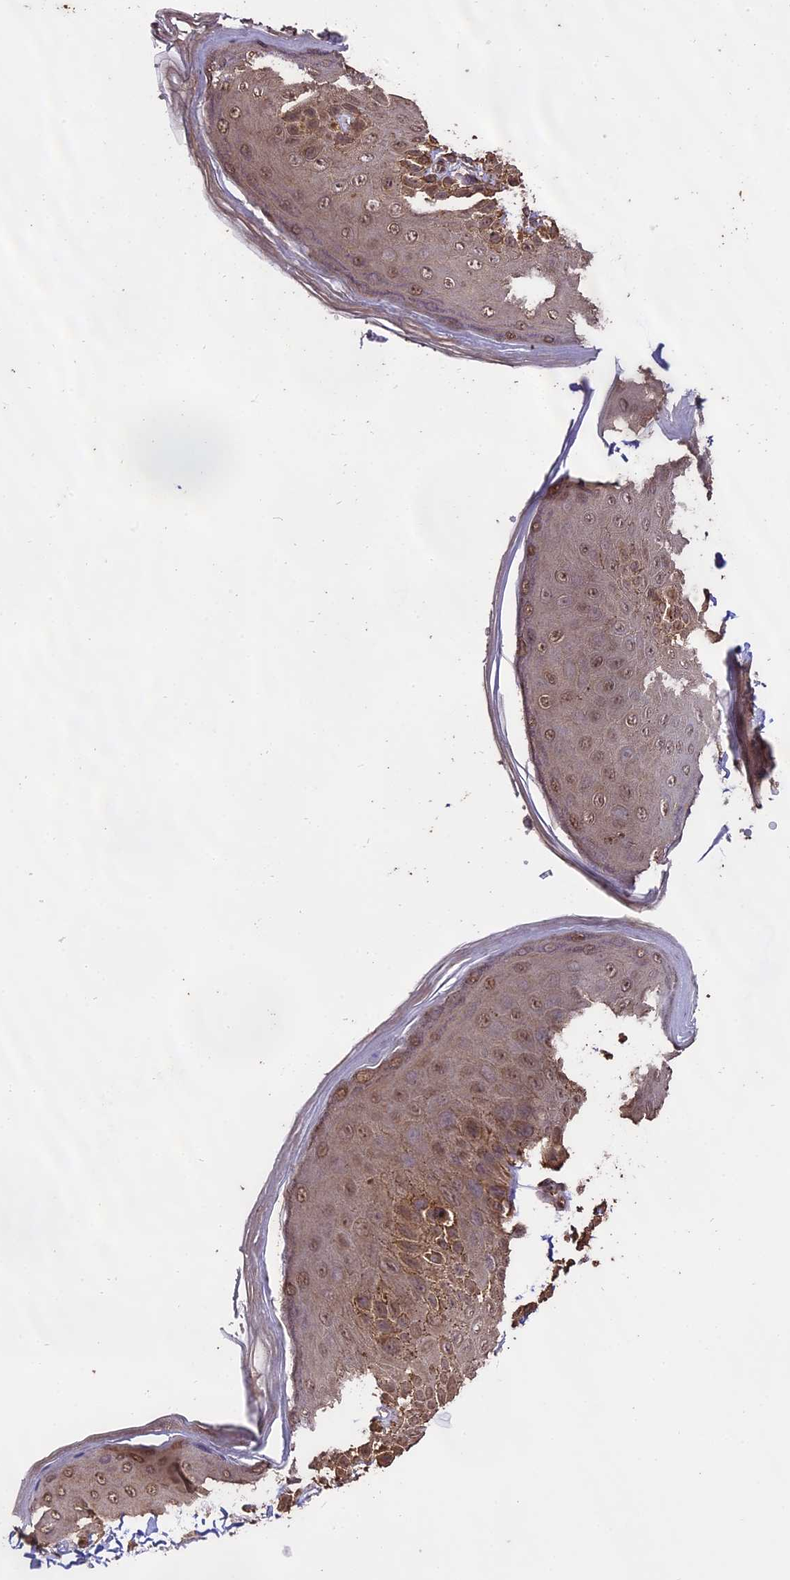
{"staining": {"intensity": "weak", "quantity": ">75%", "location": "cytoplasmic/membranous,nuclear"}, "tissue": "skin", "cell_type": "Epidermal cells", "image_type": "normal", "snomed": [{"axis": "morphology", "description": "Normal tissue, NOS"}, {"axis": "topography", "description": "Anal"}], "caption": "Immunohistochemistry (IHC) micrograph of benign skin: skin stained using IHC exhibits low levels of weak protein expression localized specifically in the cytoplasmic/membranous,nuclear of epidermal cells, appearing as a cytoplasmic/membranous,nuclear brown color.", "gene": "PGPEP1L", "patient": {"sex": "male", "age": 44}}